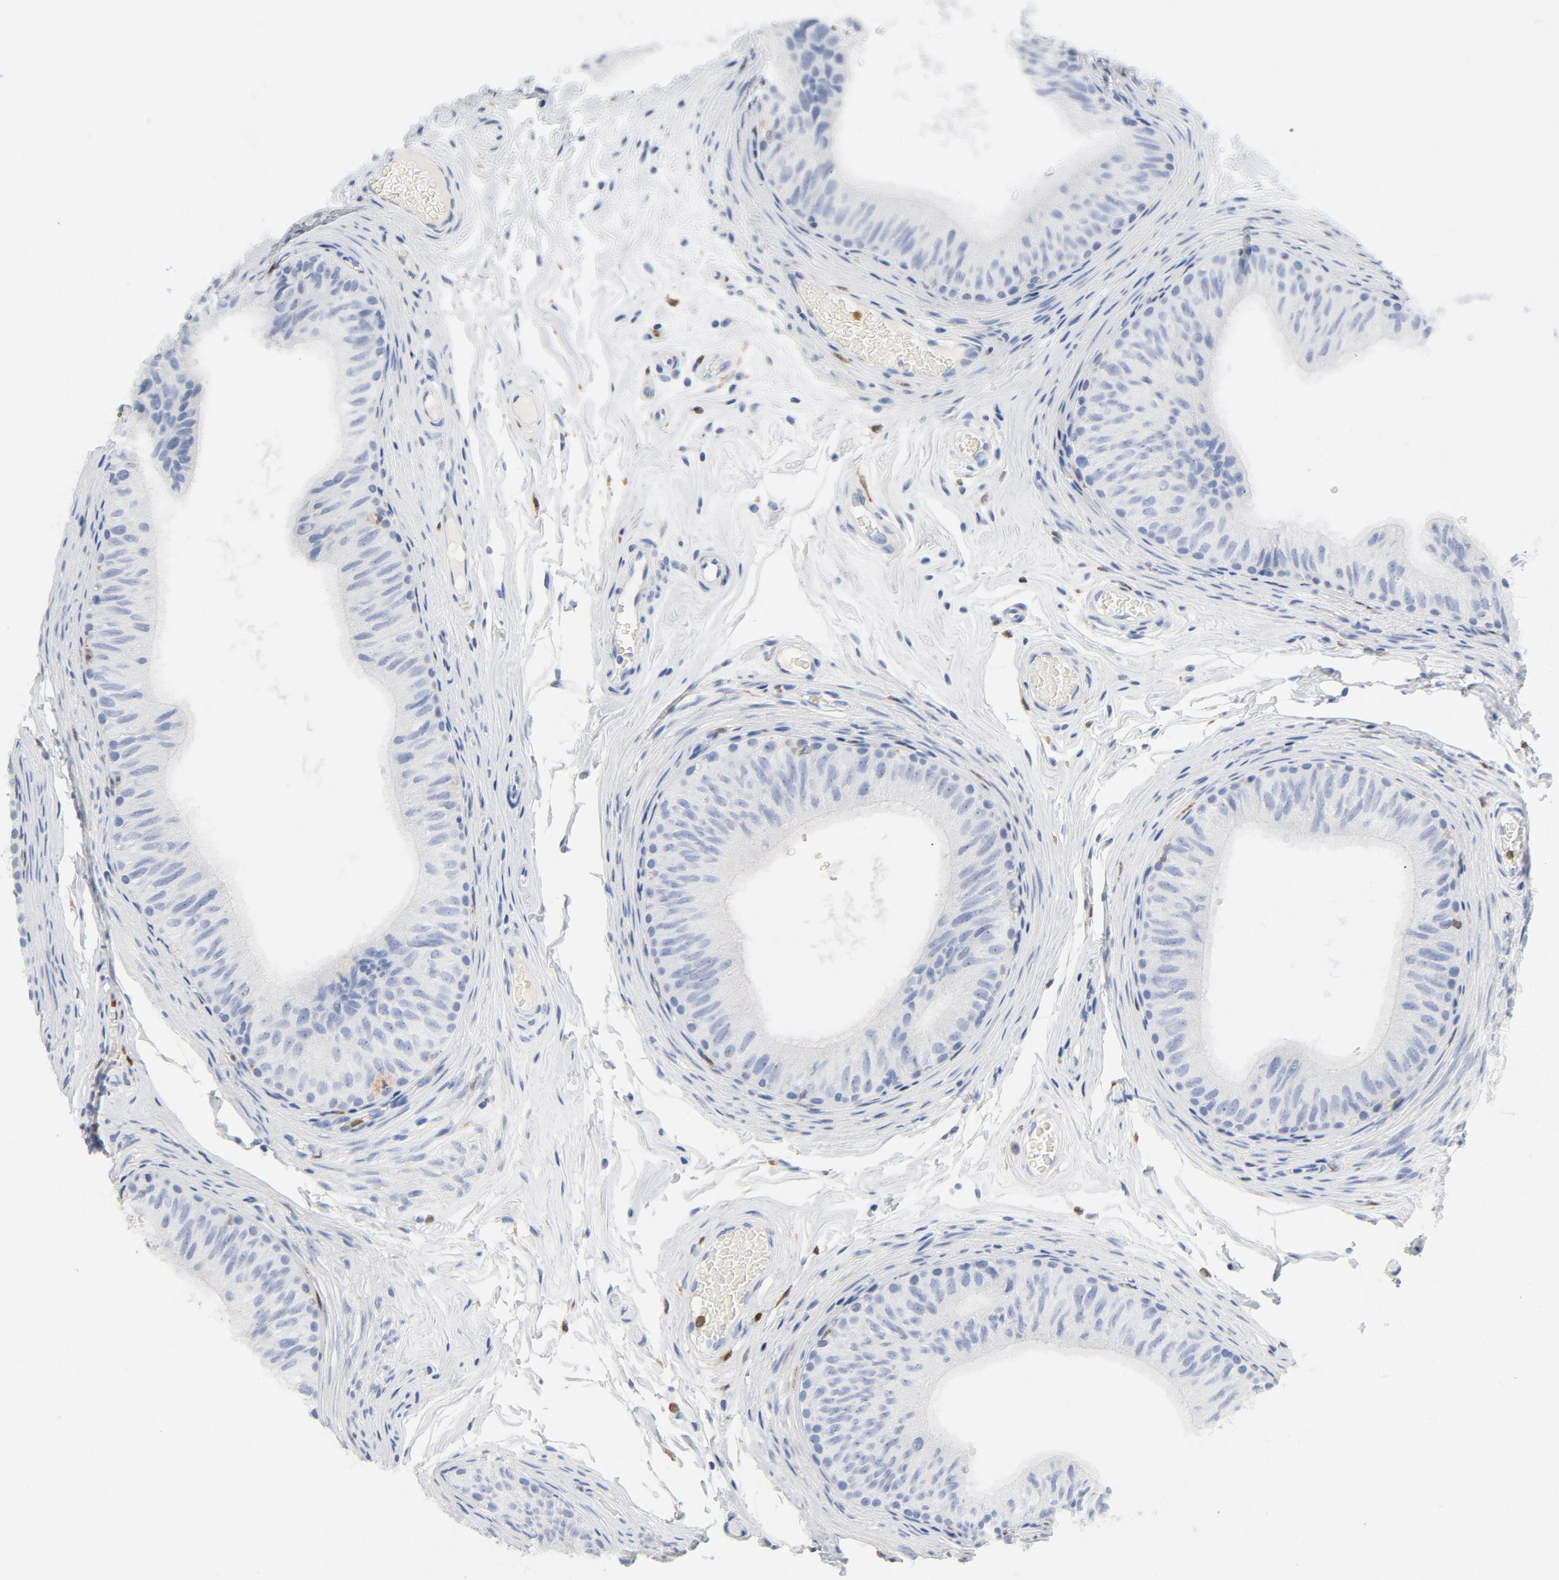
{"staining": {"intensity": "negative", "quantity": "none", "location": "none"}, "tissue": "epididymis", "cell_type": "Glandular cells", "image_type": "normal", "snomed": [{"axis": "morphology", "description": "Normal tissue, NOS"}, {"axis": "topography", "description": "Testis"}, {"axis": "topography", "description": "Epididymis"}], "caption": "An immunohistochemistry (IHC) image of unremarkable epididymis is shown. There is no staining in glandular cells of epididymis. (DAB immunohistochemistry, high magnification).", "gene": "NCF1", "patient": {"sex": "male", "age": 36}}